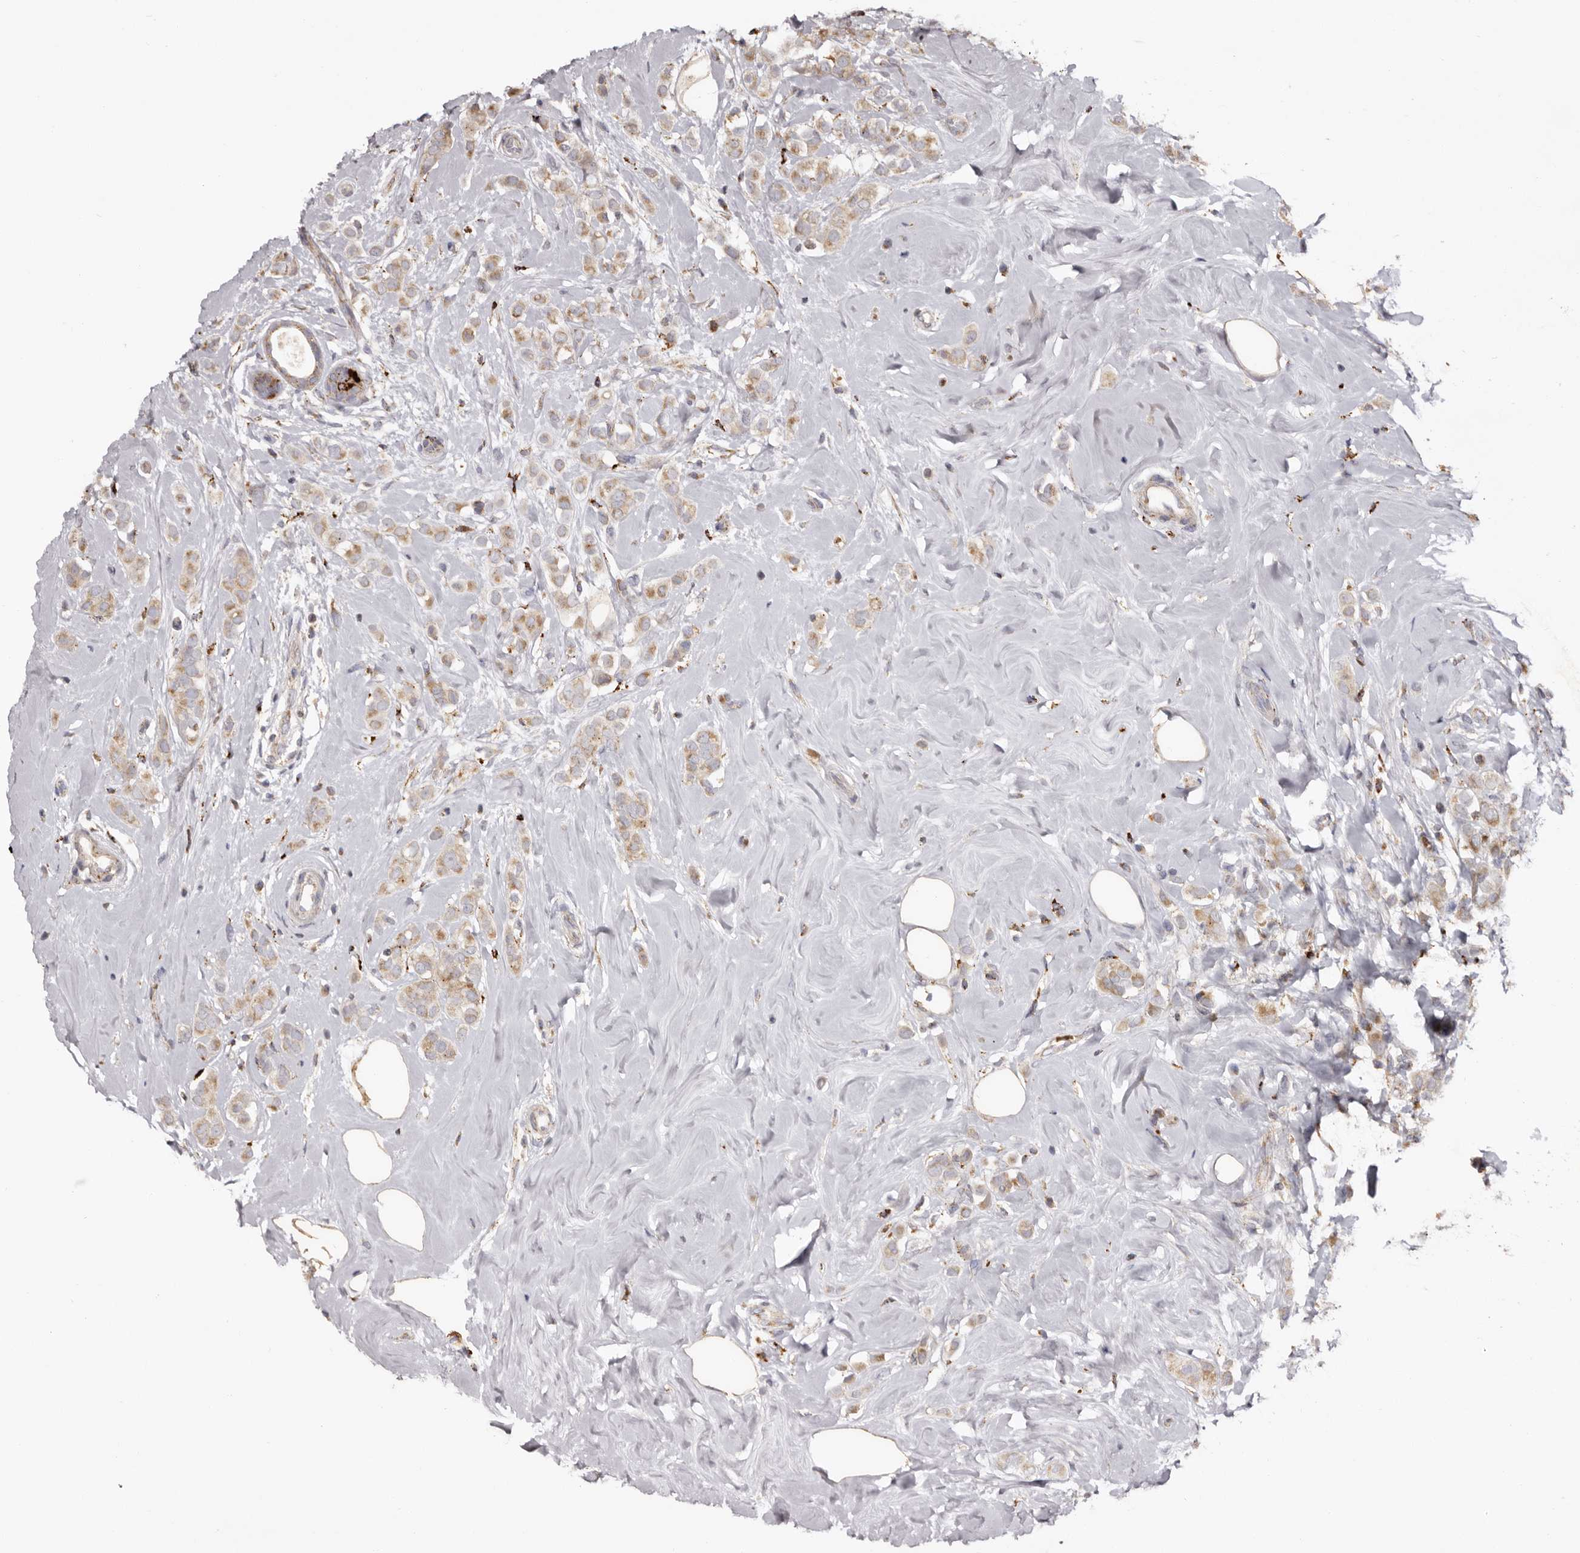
{"staining": {"intensity": "weak", "quantity": ">75%", "location": "cytoplasmic/membranous"}, "tissue": "breast cancer", "cell_type": "Tumor cells", "image_type": "cancer", "snomed": [{"axis": "morphology", "description": "Lobular carcinoma"}, {"axis": "topography", "description": "Breast"}], "caption": "This is an image of immunohistochemistry staining of breast lobular carcinoma, which shows weak staining in the cytoplasmic/membranous of tumor cells.", "gene": "MECR", "patient": {"sex": "female", "age": 47}}